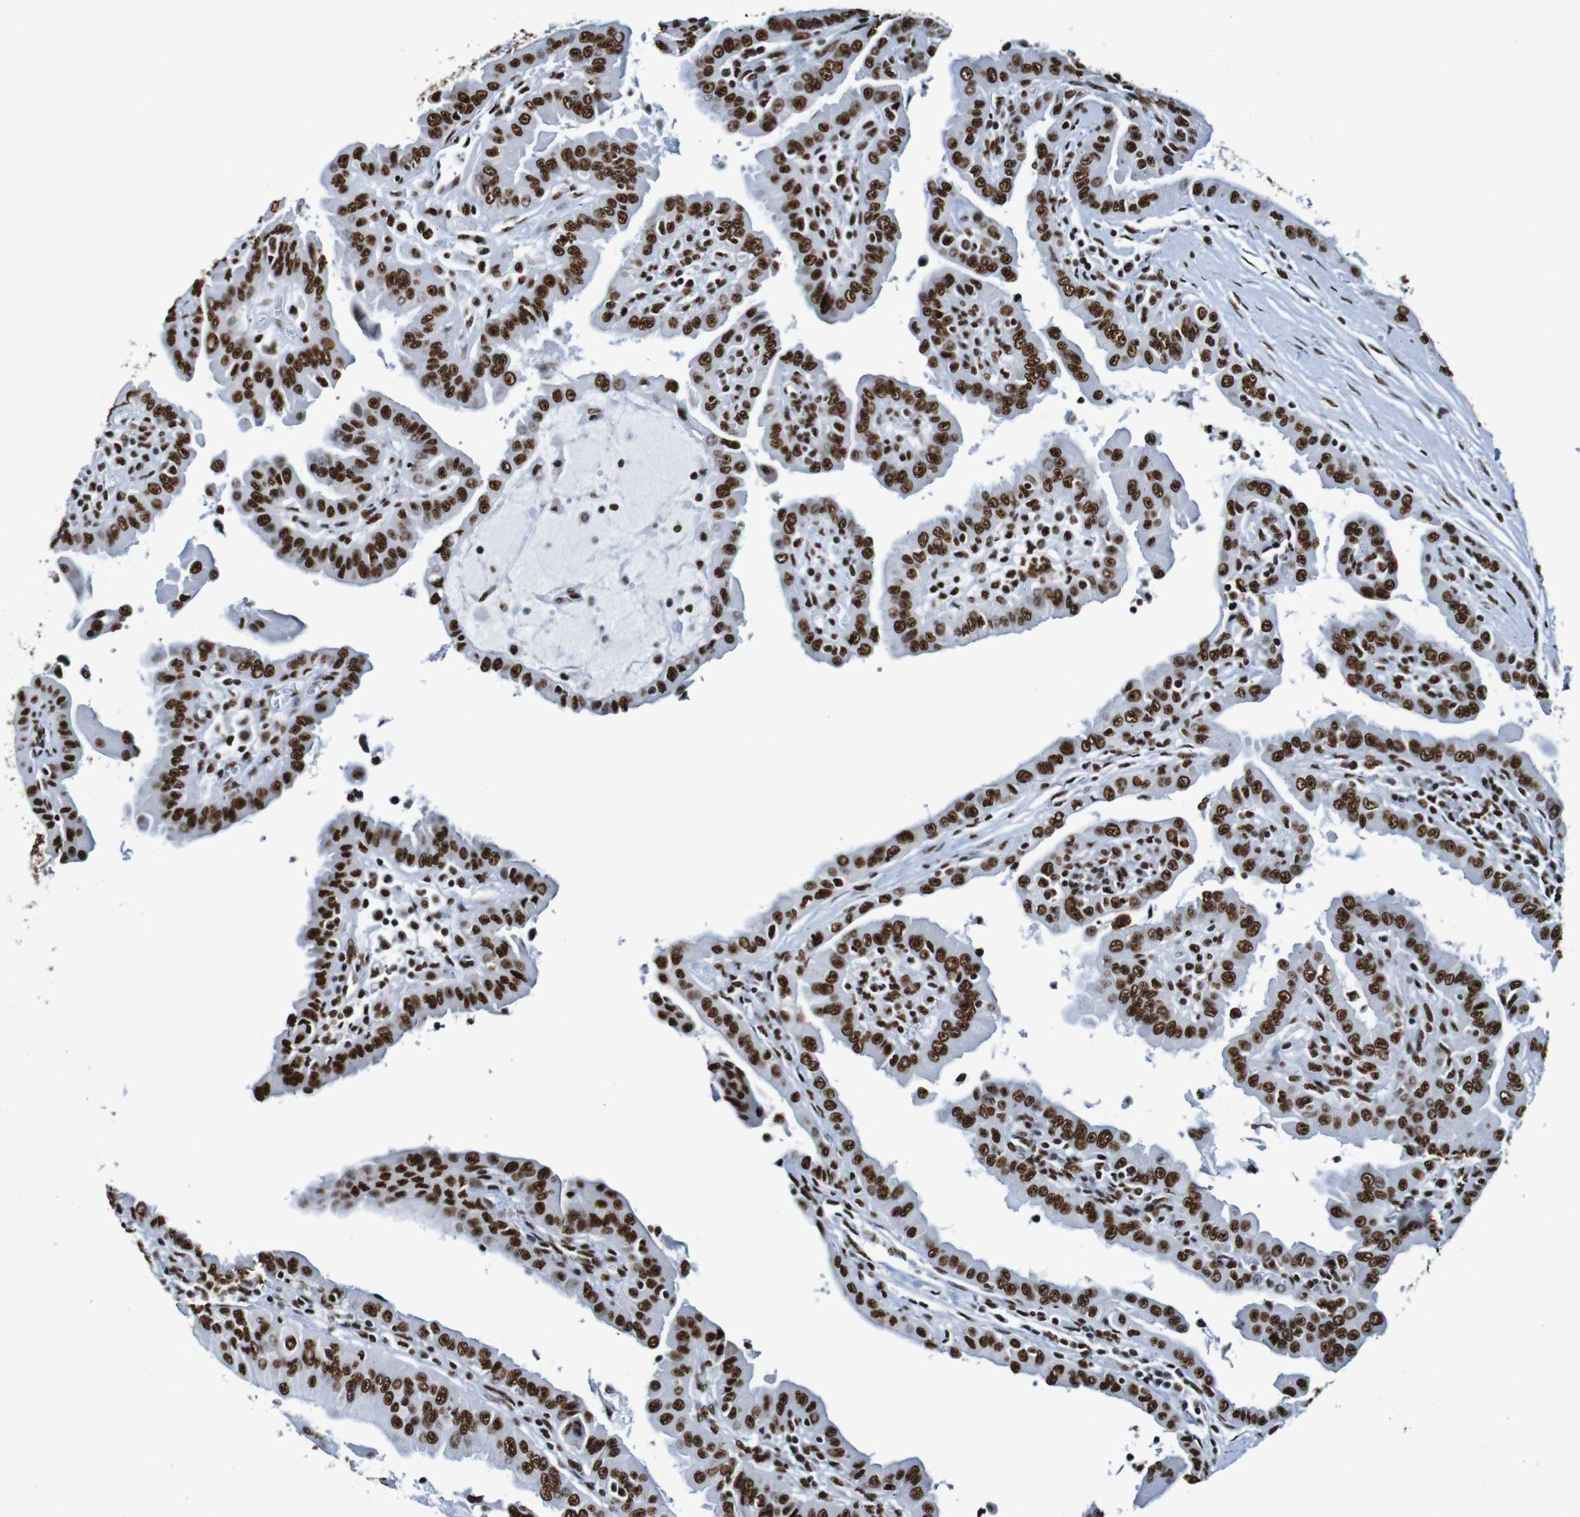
{"staining": {"intensity": "strong", "quantity": ">75%", "location": "nuclear"}, "tissue": "thyroid cancer", "cell_type": "Tumor cells", "image_type": "cancer", "snomed": [{"axis": "morphology", "description": "Papillary adenocarcinoma, NOS"}, {"axis": "topography", "description": "Thyroid gland"}], "caption": "This is an image of immunohistochemistry staining of thyroid papillary adenocarcinoma, which shows strong positivity in the nuclear of tumor cells.", "gene": "SRSF3", "patient": {"sex": "male", "age": 33}}